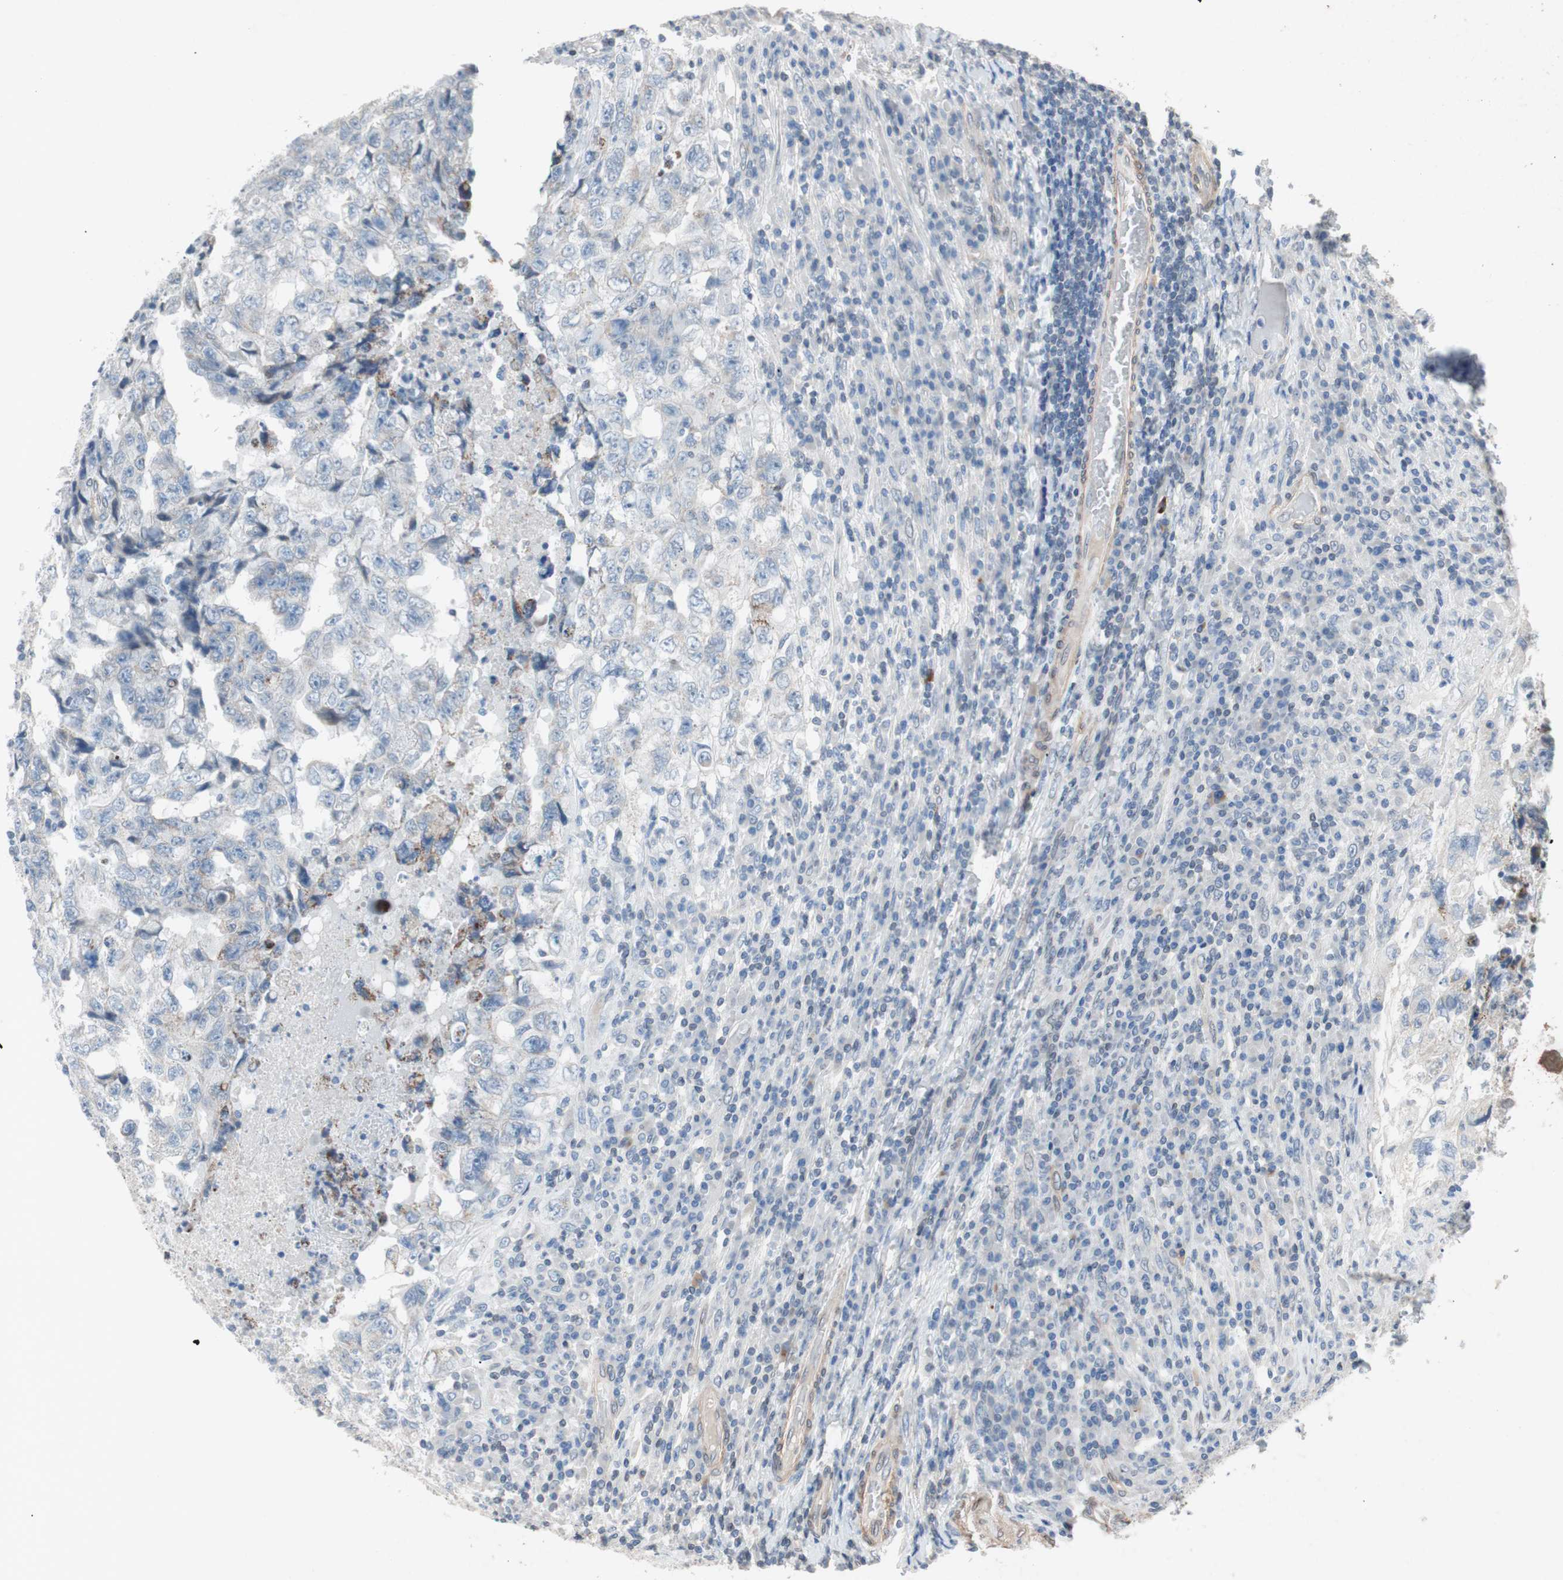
{"staining": {"intensity": "moderate", "quantity": "<25%", "location": "cytoplasmic/membranous"}, "tissue": "testis cancer", "cell_type": "Tumor cells", "image_type": "cancer", "snomed": [{"axis": "morphology", "description": "Necrosis, NOS"}, {"axis": "morphology", "description": "Carcinoma, Embryonal, NOS"}, {"axis": "topography", "description": "Testis"}], "caption": "Testis embryonal carcinoma stained with immunohistochemistry exhibits moderate cytoplasmic/membranous expression in approximately <25% of tumor cells. (DAB IHC, brown staining for protein, blue staining for nuclei).", "gene": "ARNT2", "patient": {"sex": "male", "age": 19}}